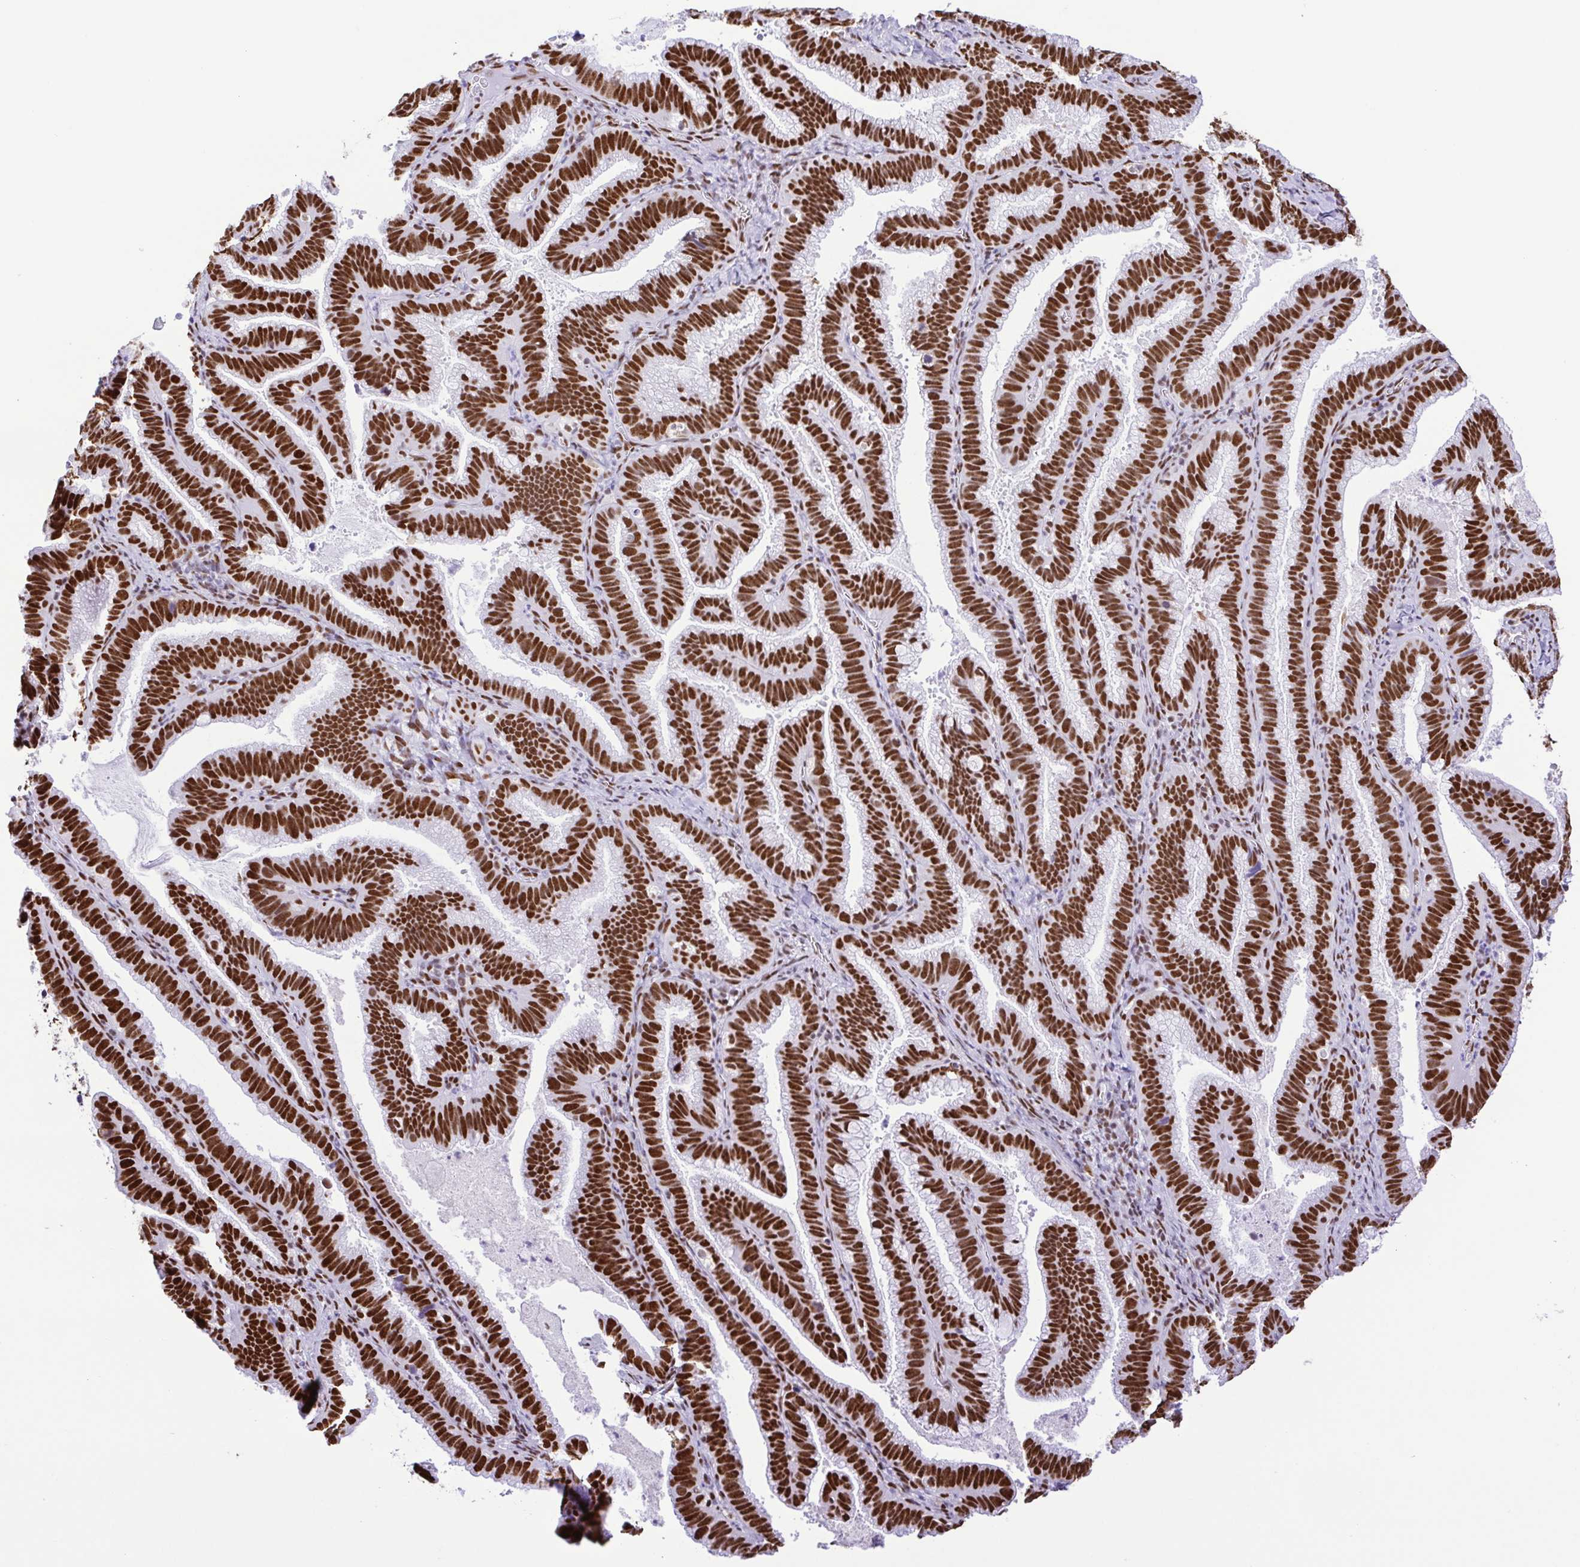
{"staining": {"intensity": "strong", "quantity": ">75%", "location": "nuclear"}, "tissue": "cervical cancer", "cell_type": "Tumor cells", "image_type": "cancer", "snomed": [{"axis": "morphology", "description": "Adenocarcinoma, NOS"}, {"axis": "topography", "description": "Cervix"}], "caption": "Tumor cells reveal strong nuclear positivity in approximately >75% of cells in cervical cancer.", "gene": "TRIM28", "patient": {"sex": "female", "age": 61}}